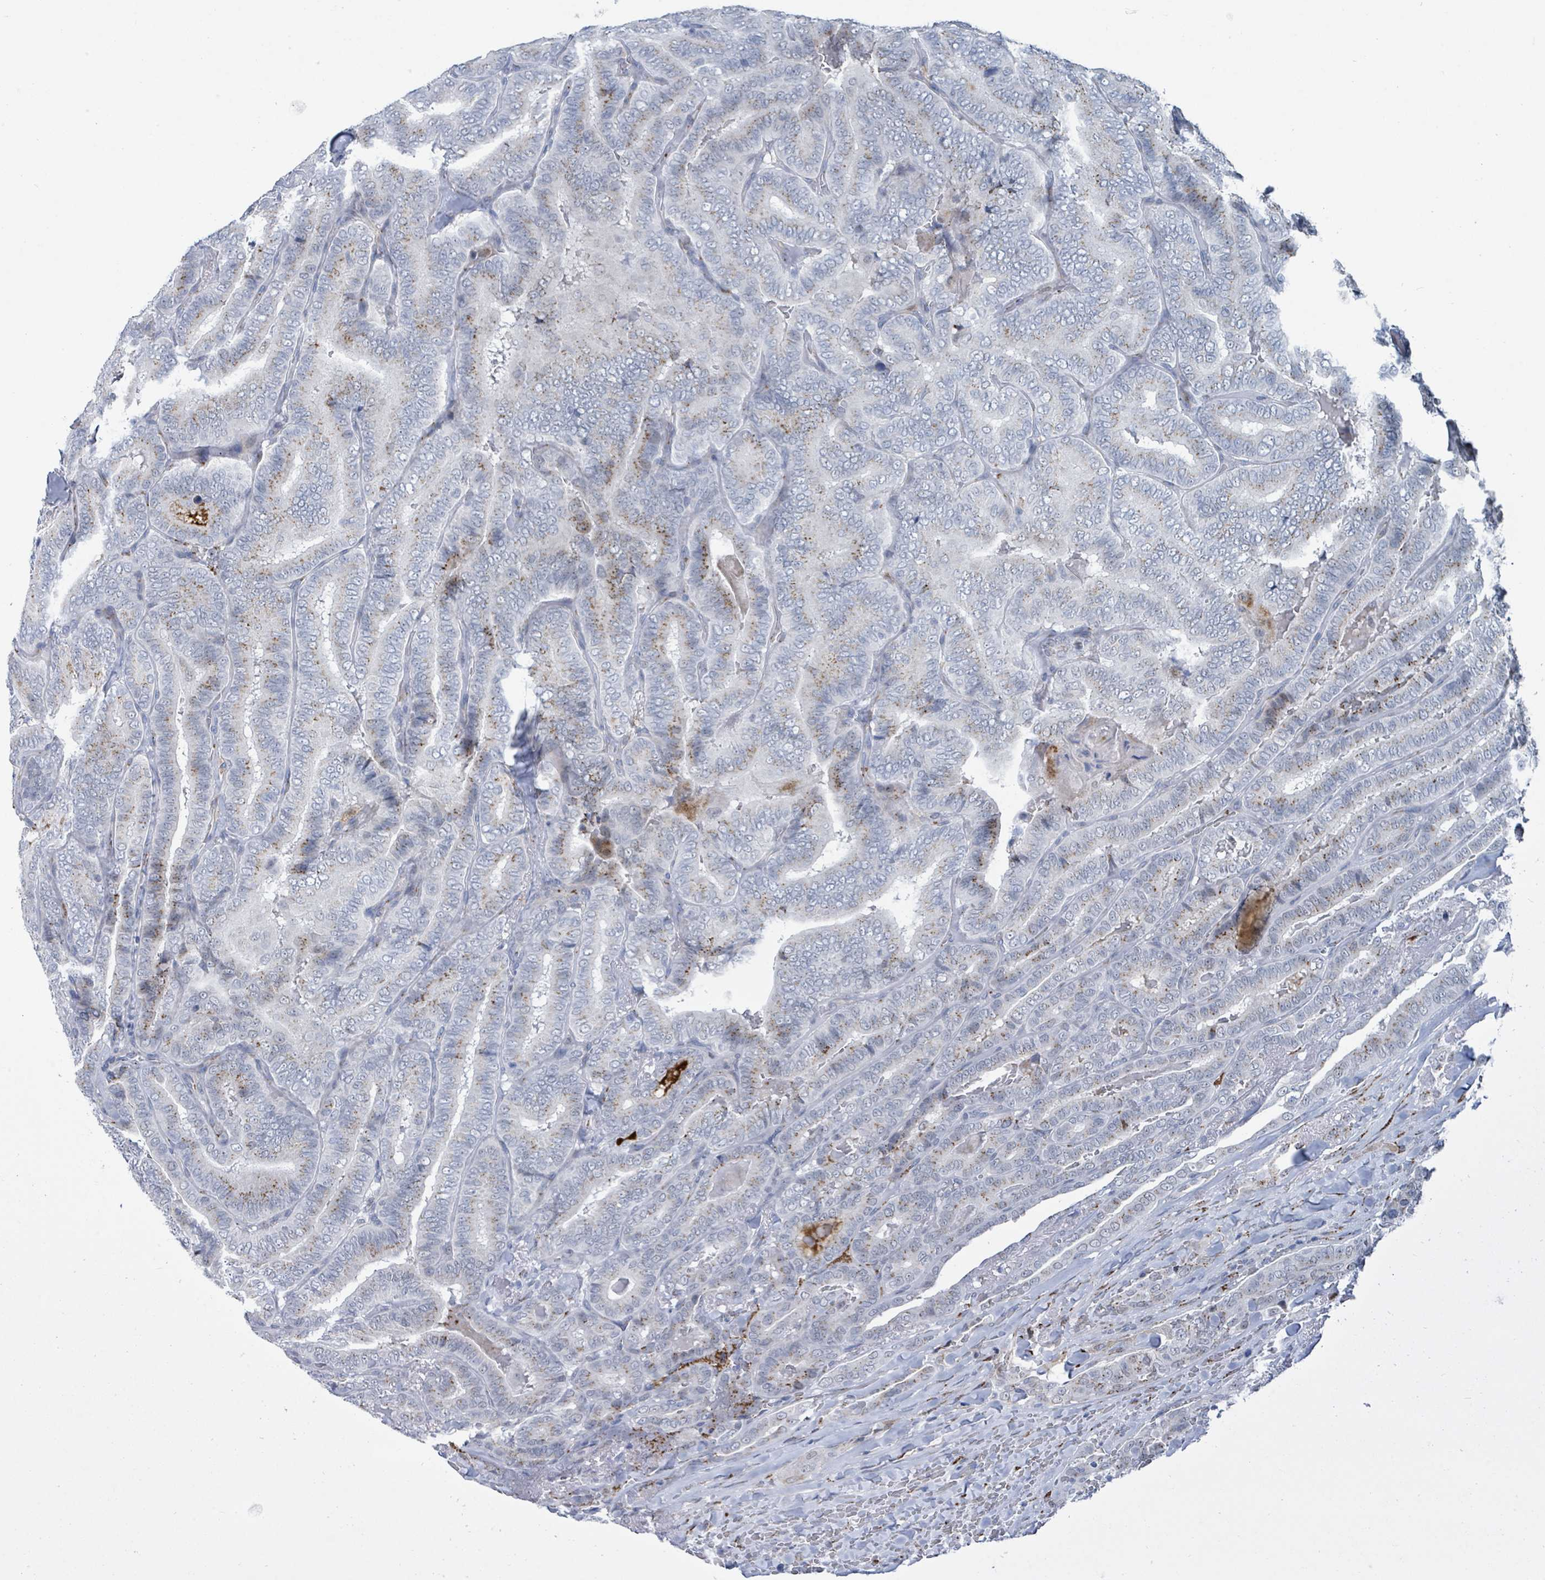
{"staining": {"intensity": "moderate", "quantity": "<25%", "location": "cytoplasmic/membranous"}, "tissue": "thyroid cancer", "cell_type": "Tumor cells", "image_type": "cancer", "snomed": [{"axis": "morphology", "description": "Papillary adenocarcinoma, NOS"}, {"axis": "topography", "description": "Thyroid gland"}], "caption": "Protein analysis of thyroid cancer tissue exhibits moderate cytoplasmic/membranous expression in approximately <25% of tumor cells.", "gene": "DCAF5", "patient": {"sex": "male", "age": 61}}